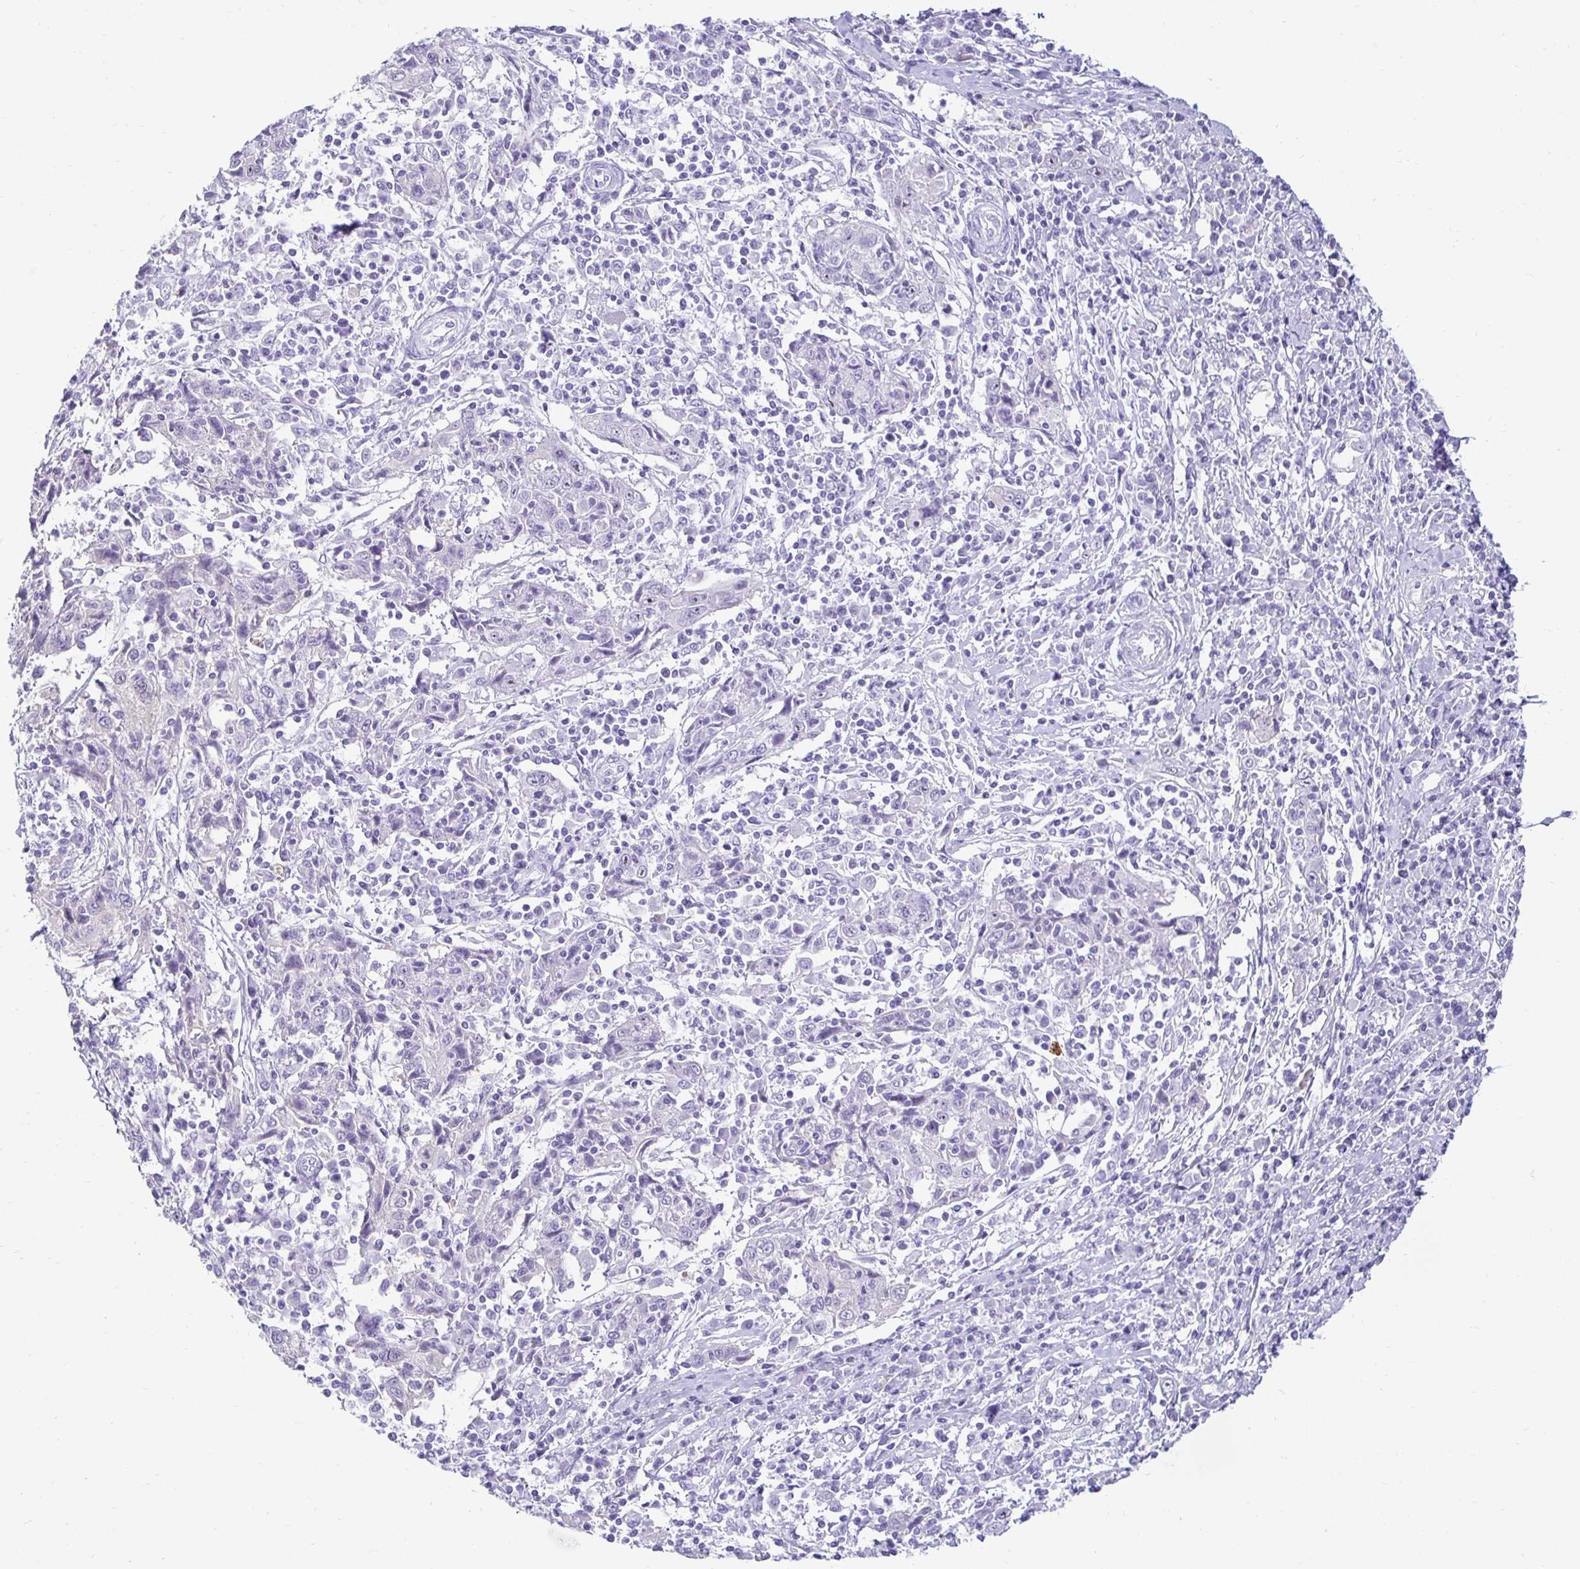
{"staining": {"intensity": "negative", "quantity": "none", "location": "none"}, "tissue": "cervical cancer", "cell_type": "Tumor cells", "image_type": "cancer", "snomed": [{"axis": "morphology", "description": "Squamous cell carcinoma, NOS"}, {"axis": "topography", "description": "Cervix"}], "caption": "The micrograph exhibits no staining of tumor cells in cervical cancer.", "gene": "CST6", "patient": {"sex": "female", "age": 46}}